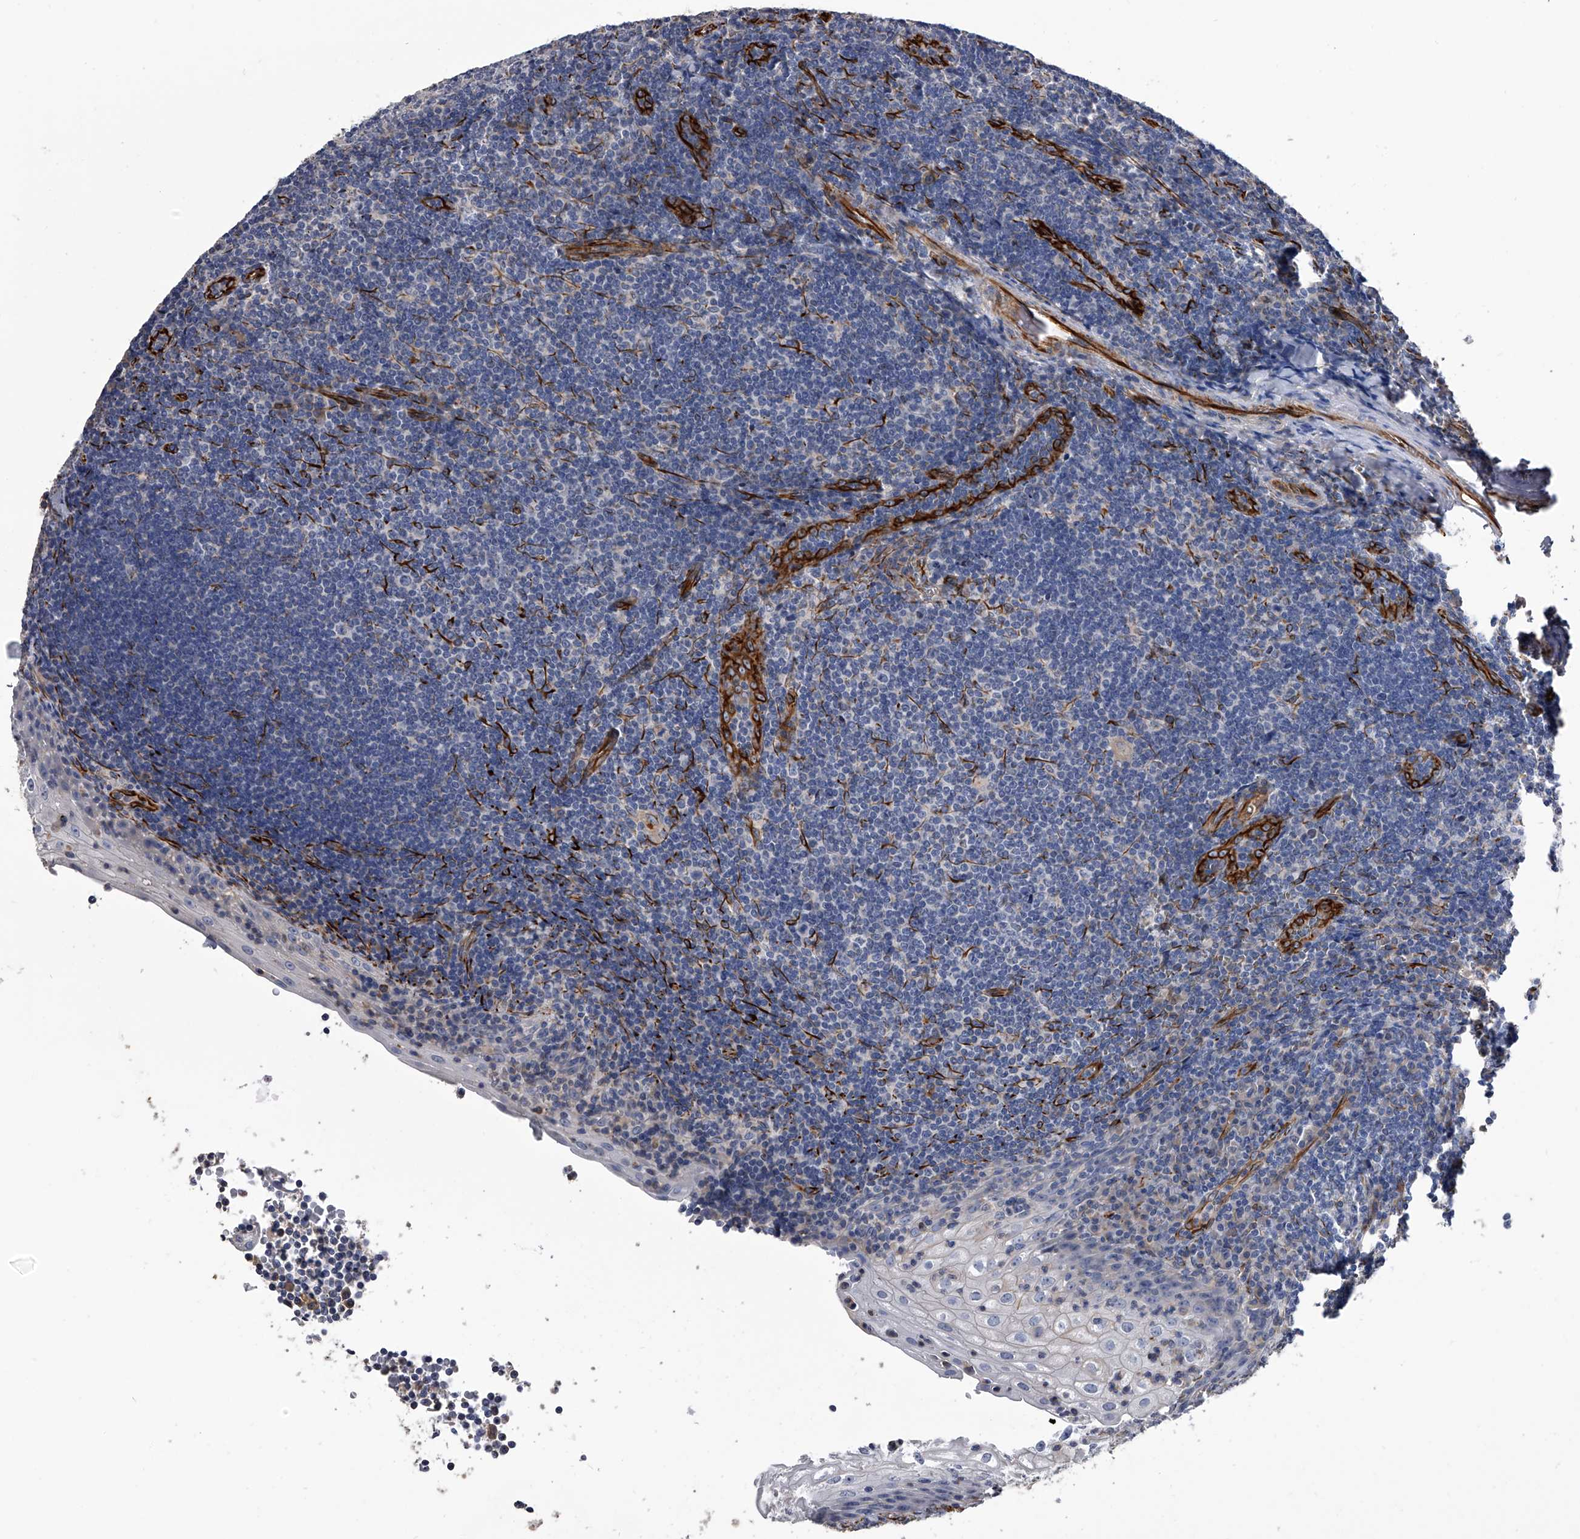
{"staining": {"intensity": "negative", "quantity": "none", "location": "none"}, "tissue": "tonsil", "cell_type": "Germinal center cells", "image_type": "normal", "snomed": [{"axis": "morphology", "description": "Normal tissue, NOS"}, {"axis": "topography", "description": "Tonsil"}], "caption": "This micrograph is of benign tonsil stained with immunohistochemistry (IHC) to label a protein in brown with the nuclei are counter-stained blue. There is no positivity in germinal center cells.", "gene": "EFCAB7", "patient": {"sex": "male", "age": 37}}